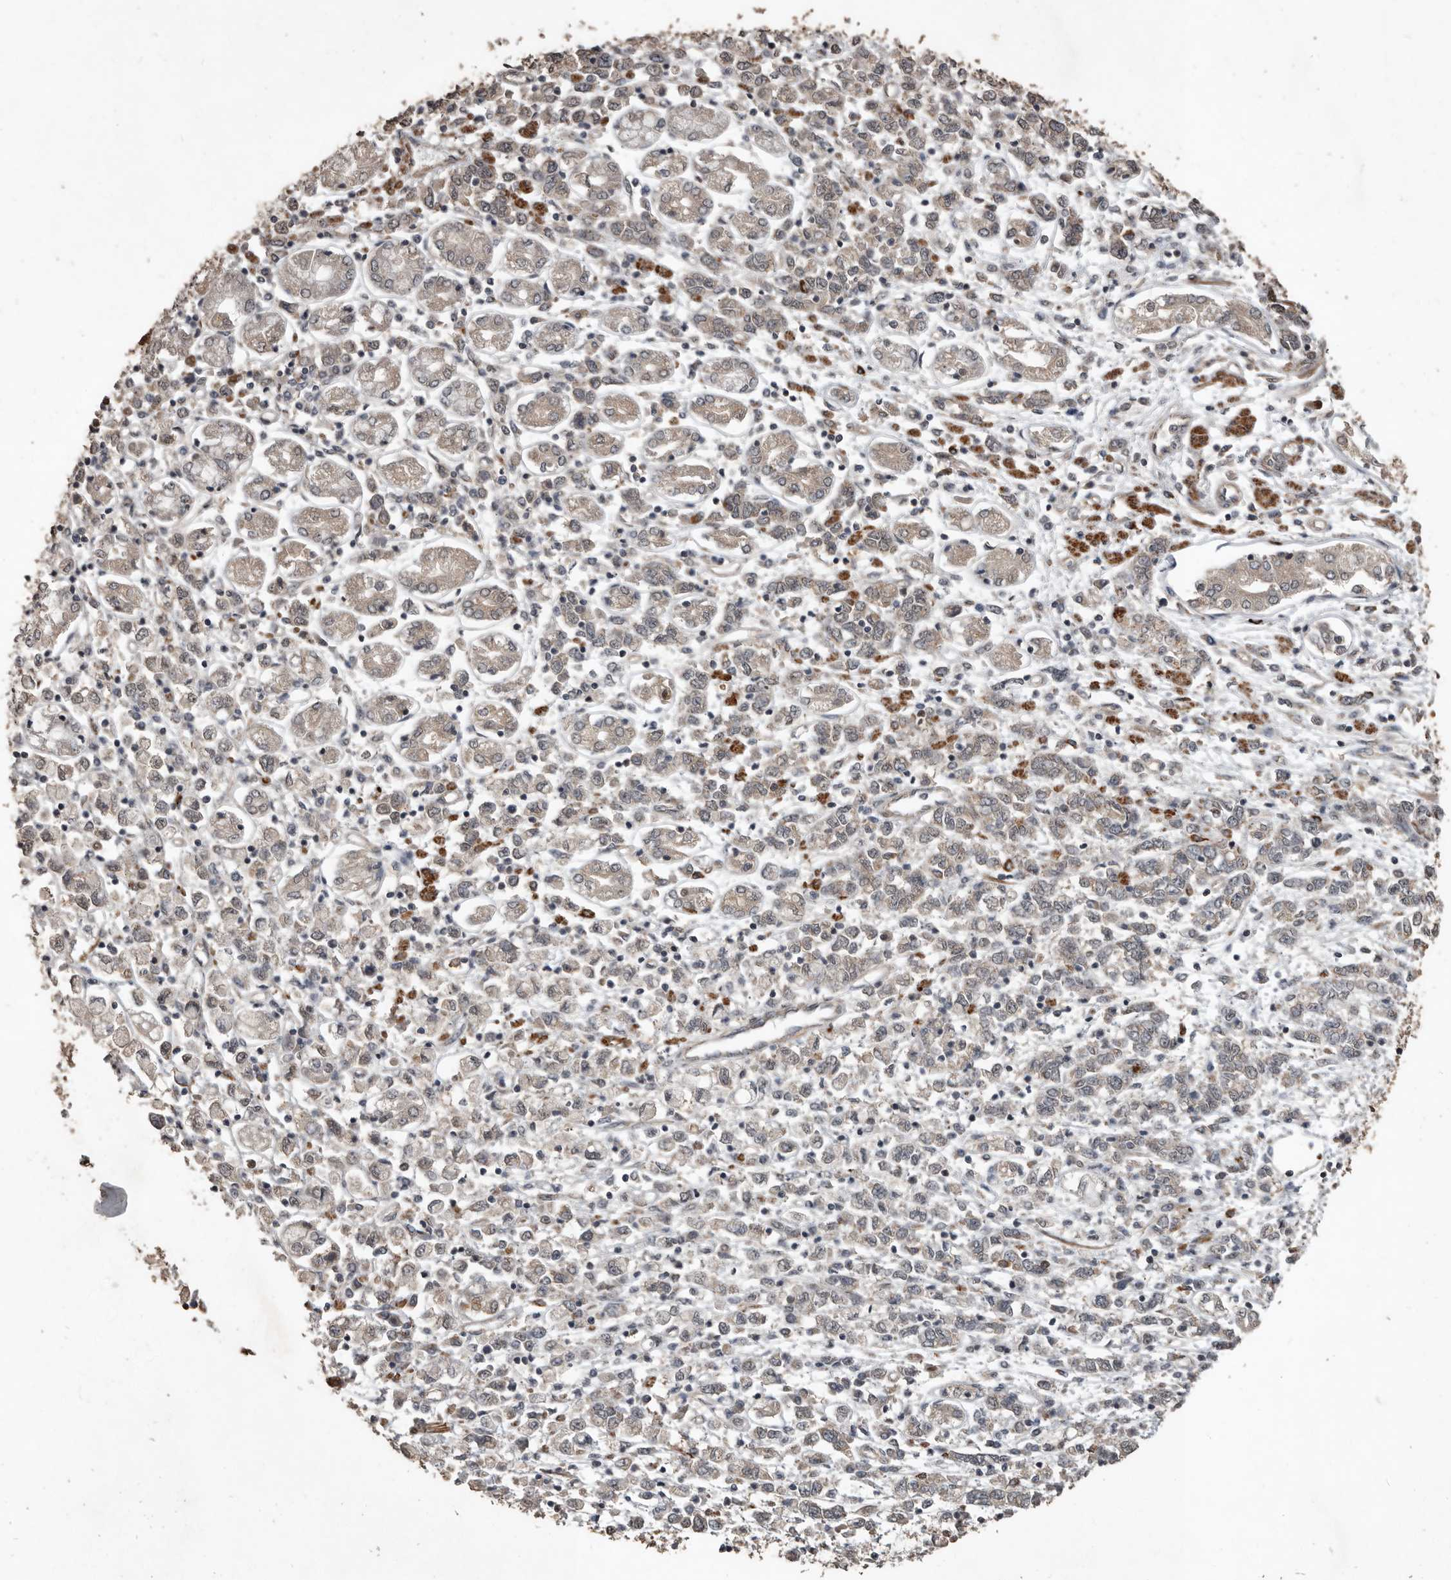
{"staining": {"intensity": "weak", "quantity": "<25%", "location": "cytoplasmic/membranous"}, "tissue": "stomach cancer", "cell_type": "Tumor cells", "image_type": "cancer", "snomed": [{"axis": "morphology", "description": "Adenocarcinoma, NOS"}, {"axis": "topography", "description": "Stomach"}], "caption": "Immunohistochemistry (IHC) of human stomach cancer demonstrates no positivity in tumor cells.", "gene": "BAMBI", "patient": {"sex": "female", "age": 76}}